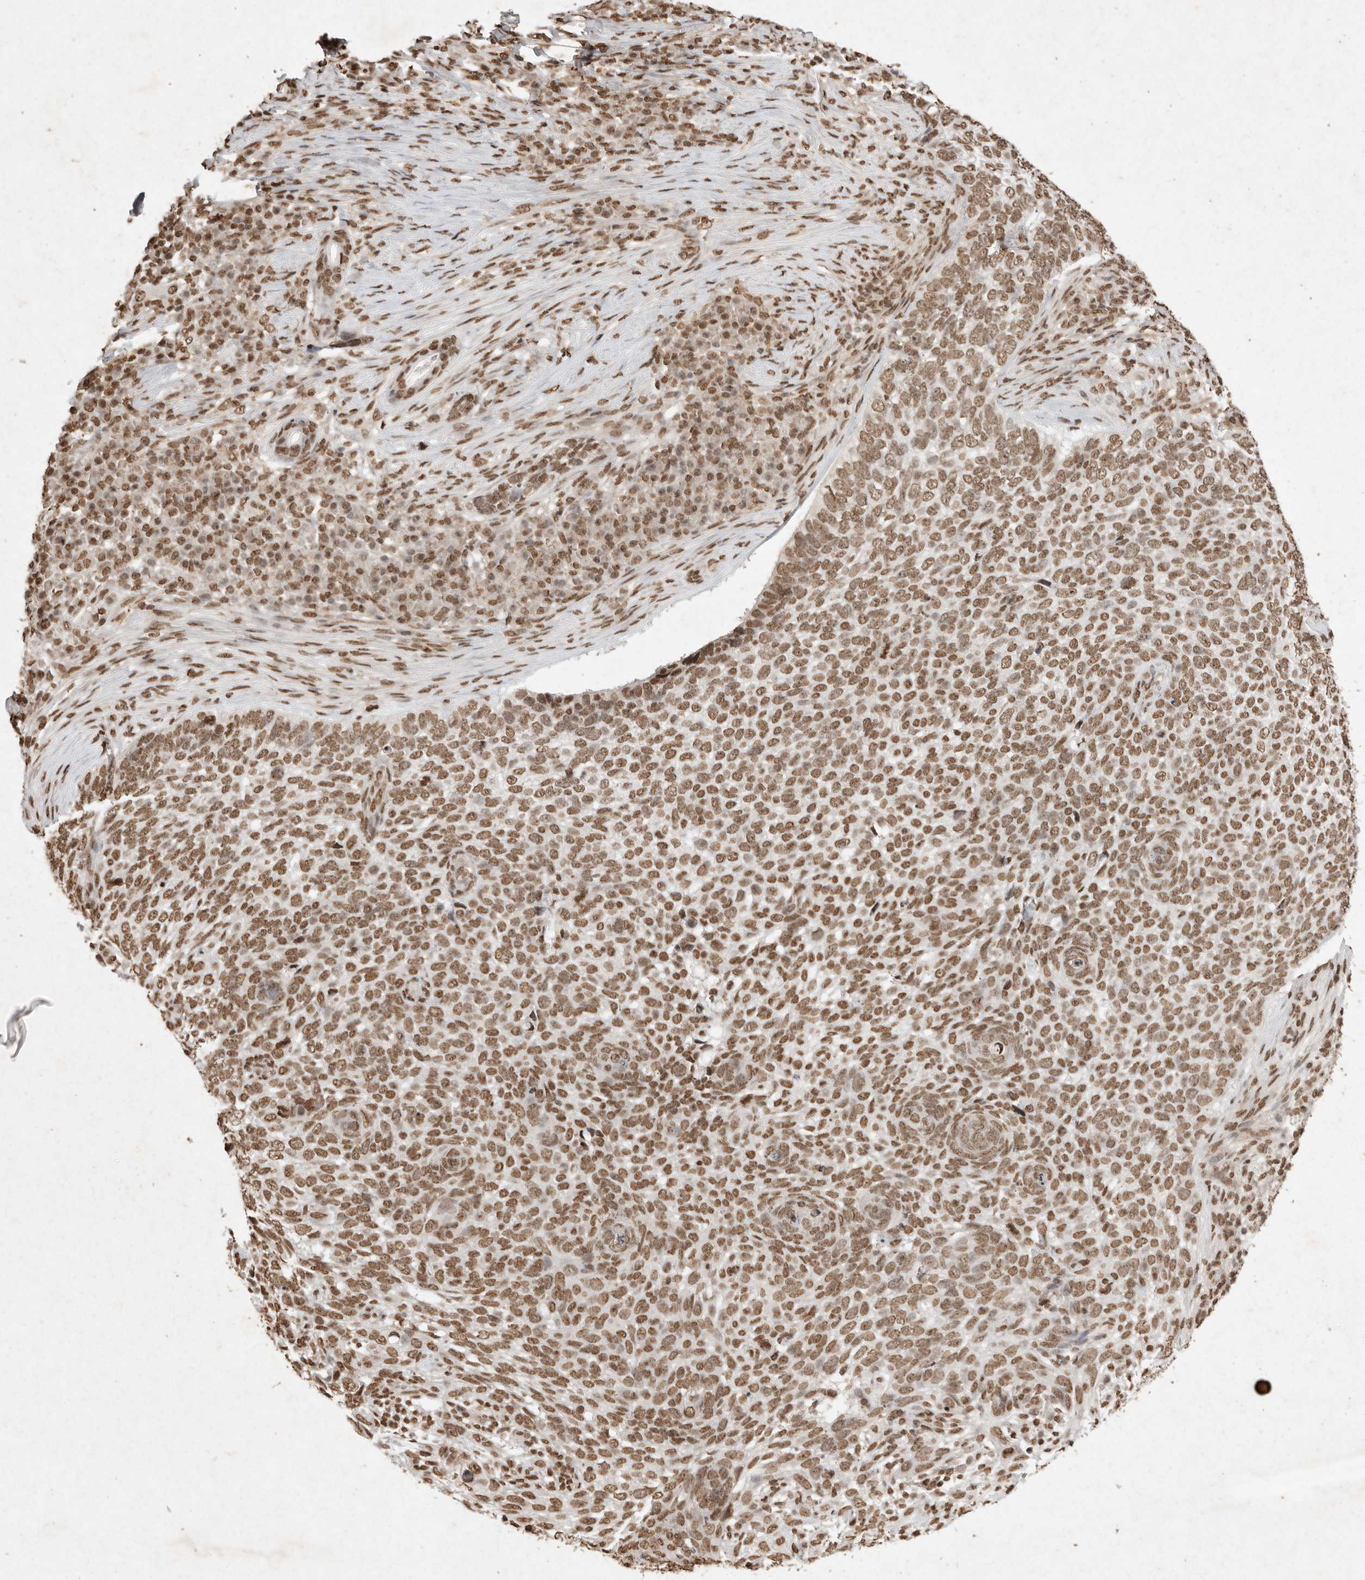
{"staining": {"intensity": "moderate", "quantity": ">75%", "location": "nuclear"}, "tissue": "skin cancer", "cell_type": "Tumor cells", "image_type": "cancer", "snomed": [{"axis": "morphology", "description": "Basal cell carcinoma"}, {"axis": "topography", "description": "Skin"}], "caption": "Basal cell carcinoma (skin) was stained to show a protein in brown. There is medium levels of moderate nuclear expression in about >75% of tumor cells. Using DAB (3,3'-diaminobenzidine) (brown) and hematoxylin (blue) stains, captured at high magnification using brightfield microscopy.", "gene": "NKX3-2", "patient": {"sex": "female", "age": 64}}